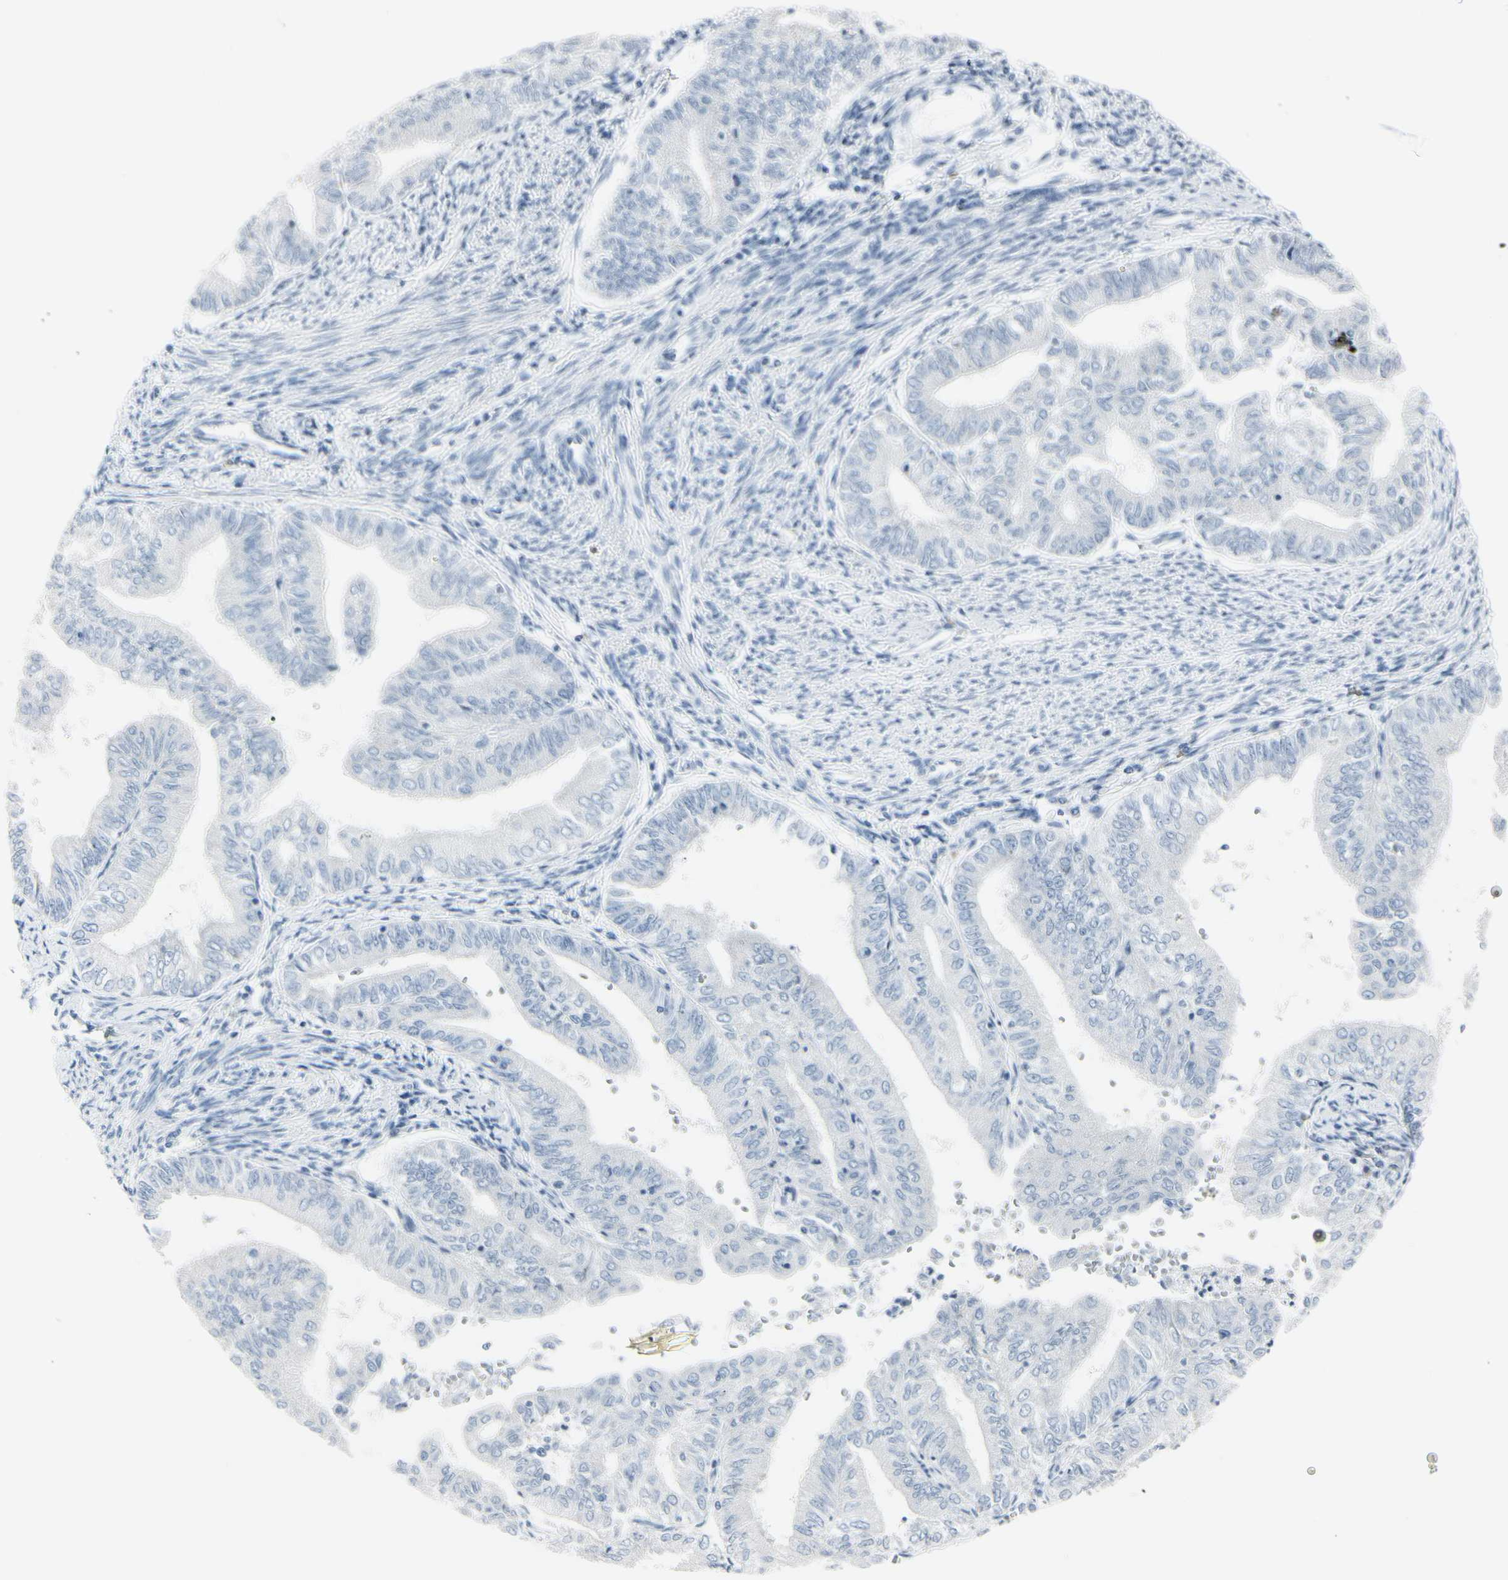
{"staining": {"intensity": "negative", "quantity": "none", "location": "none"}, "tissue": "endometrial cancer", "cell_type": "Tumor cells", "image_type": "cancer", "snomed": [{"axis": "morphology", "description": "Adenocarcinoma, NOS"}, {"axis": "topography", "description": "Endometrium"}], "caption": "The micrograph exhibits no staining of tumor cells in endometrial adenocarcinoma.", "gene": "CDHR5", "patient": {"sex": "female", "age": 66}}